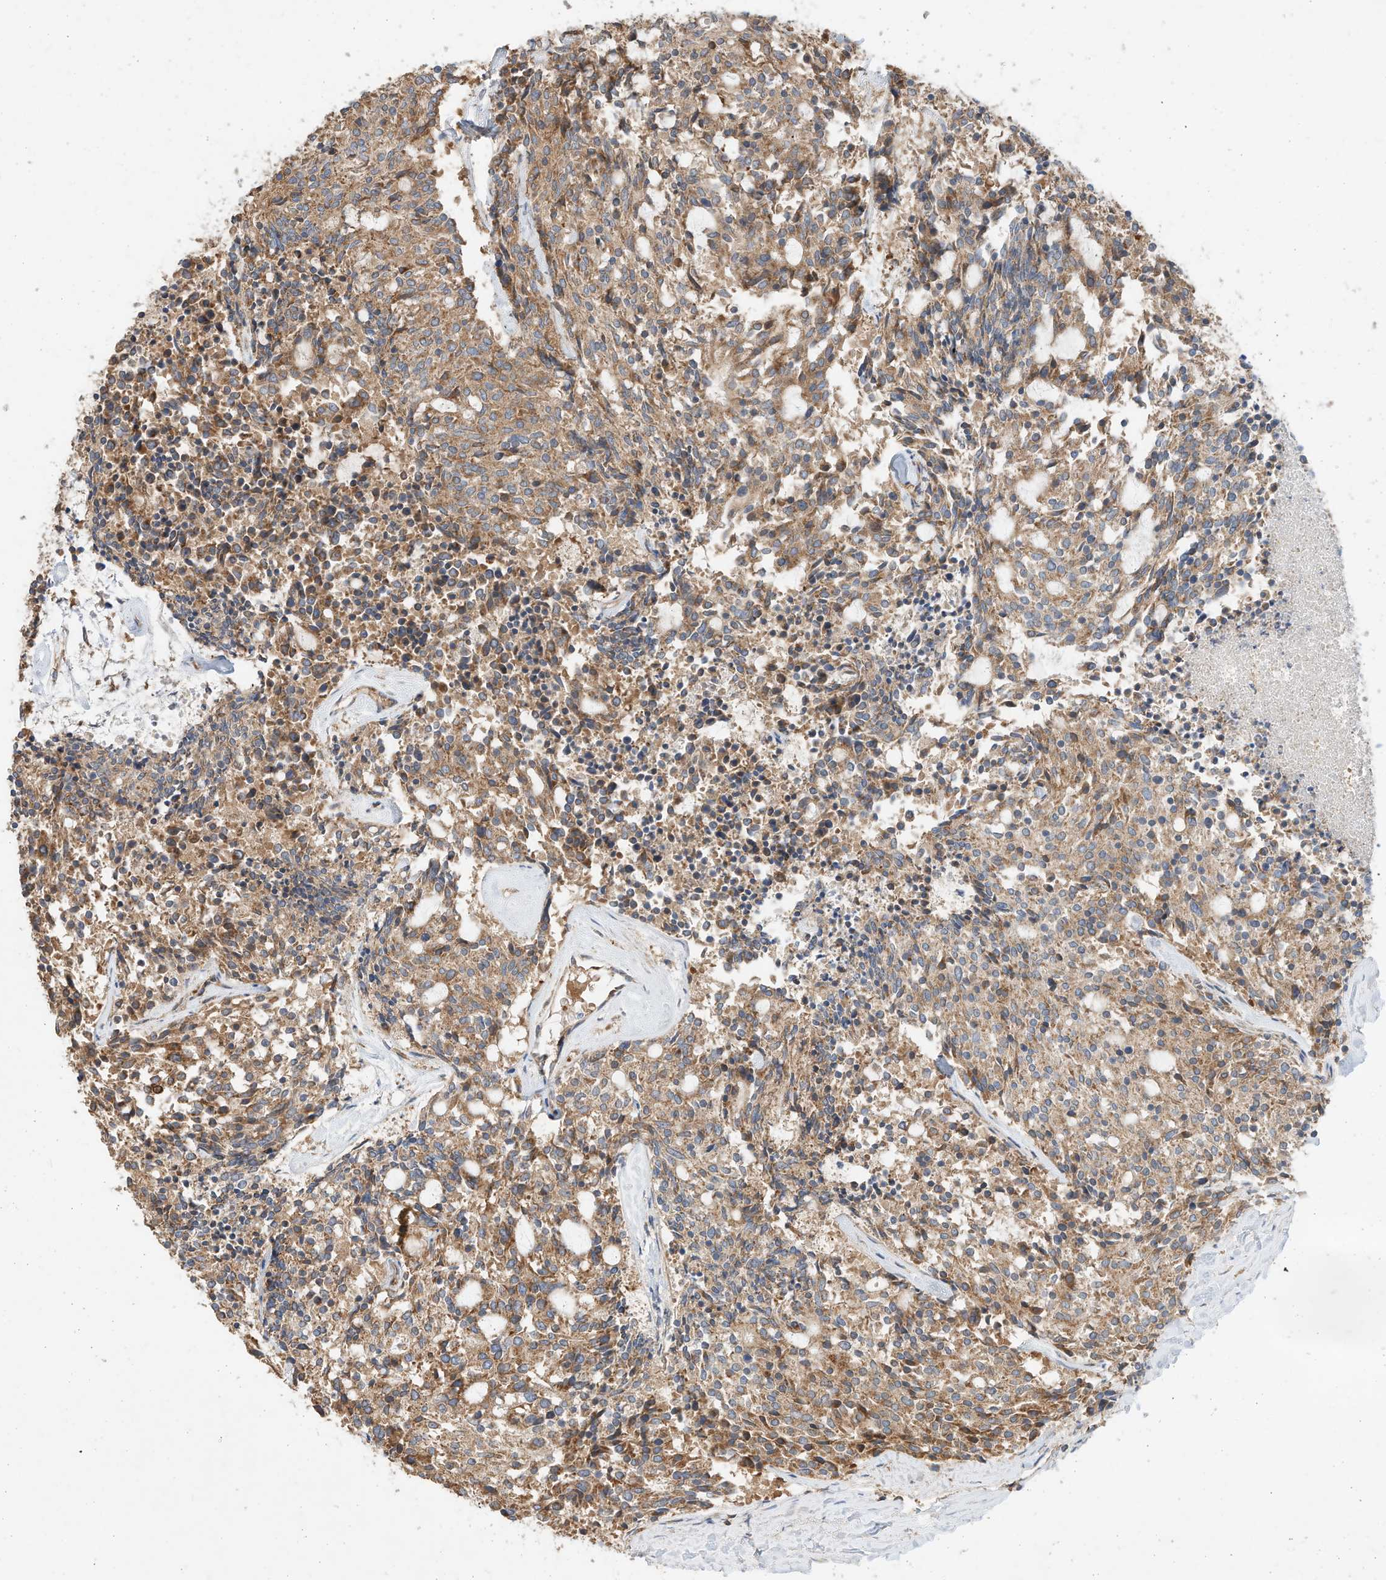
{"staining": {"intensity": "moderate", "quantity": ">75%", "location": "cytoplasmic/membranous"}, "tissue": "carcinoid", "cell_type": "Tumor cells", "image_type": "cancer", "snomed": [{"axis": "morphology", "description": "Carcinoid, malignant, NOS"}, {"axis": "topography", "description": "Pancreas"}], "caption": "Protein staining reveals moderate cytoplasmic/membranous expression in about >75% of tumor cells in malignant carcinoid. The protein is stained brown, and the nuclei are stained in blue (DAB (3,3'-diaminobenzidine) IHC with brightfield microscopy, high magnification).", "gene": "CPAMD8", "patient": {"sex": "female", "age": 54}}